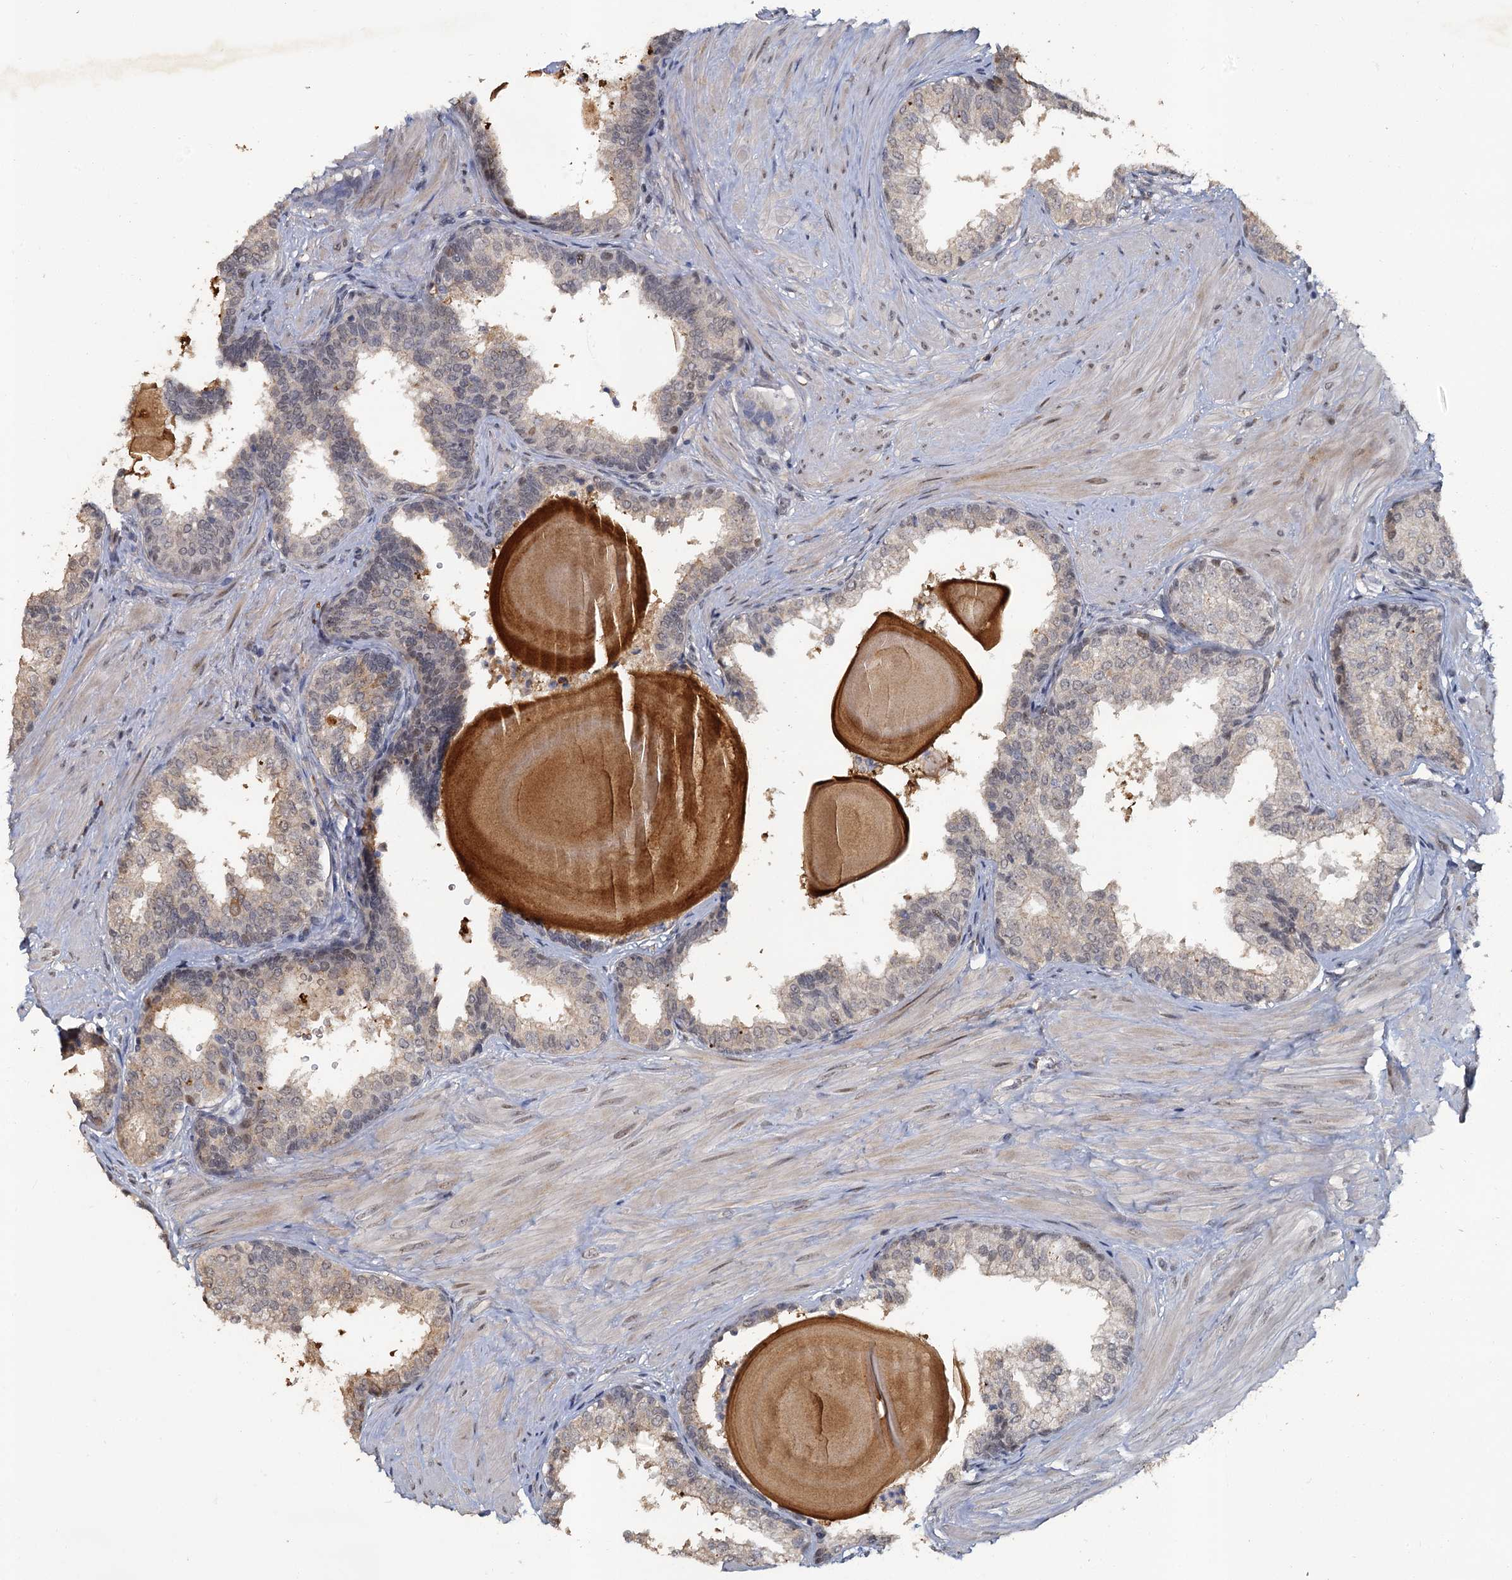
{"staining": {"intensity": "weak", "quantity": "25%-75%", "location": "cytoplasmic/membranous,nuclear"}, "tissue": "prostate", "cell_type": "Glandular cells", "image_type": "normal", "snomed": [{"axis": "morphology", "description": "Normal tissue, NOS"}, {"axis": "topography", "description": "Prostate"}], "caption": "Immunohistochemical staining of benign human prostate reveals 25%-75% levels of weak cytoplasmic/membranous,nuclear protein positivity in approximately 25%-75% of glandular cells. (DAB (3,3'-diaminobenzidine) IHC, brown staining for protein, blue staining for nuclei).", "gene": "MUCL1", "patient": {"sex": "male", "age": 48}}